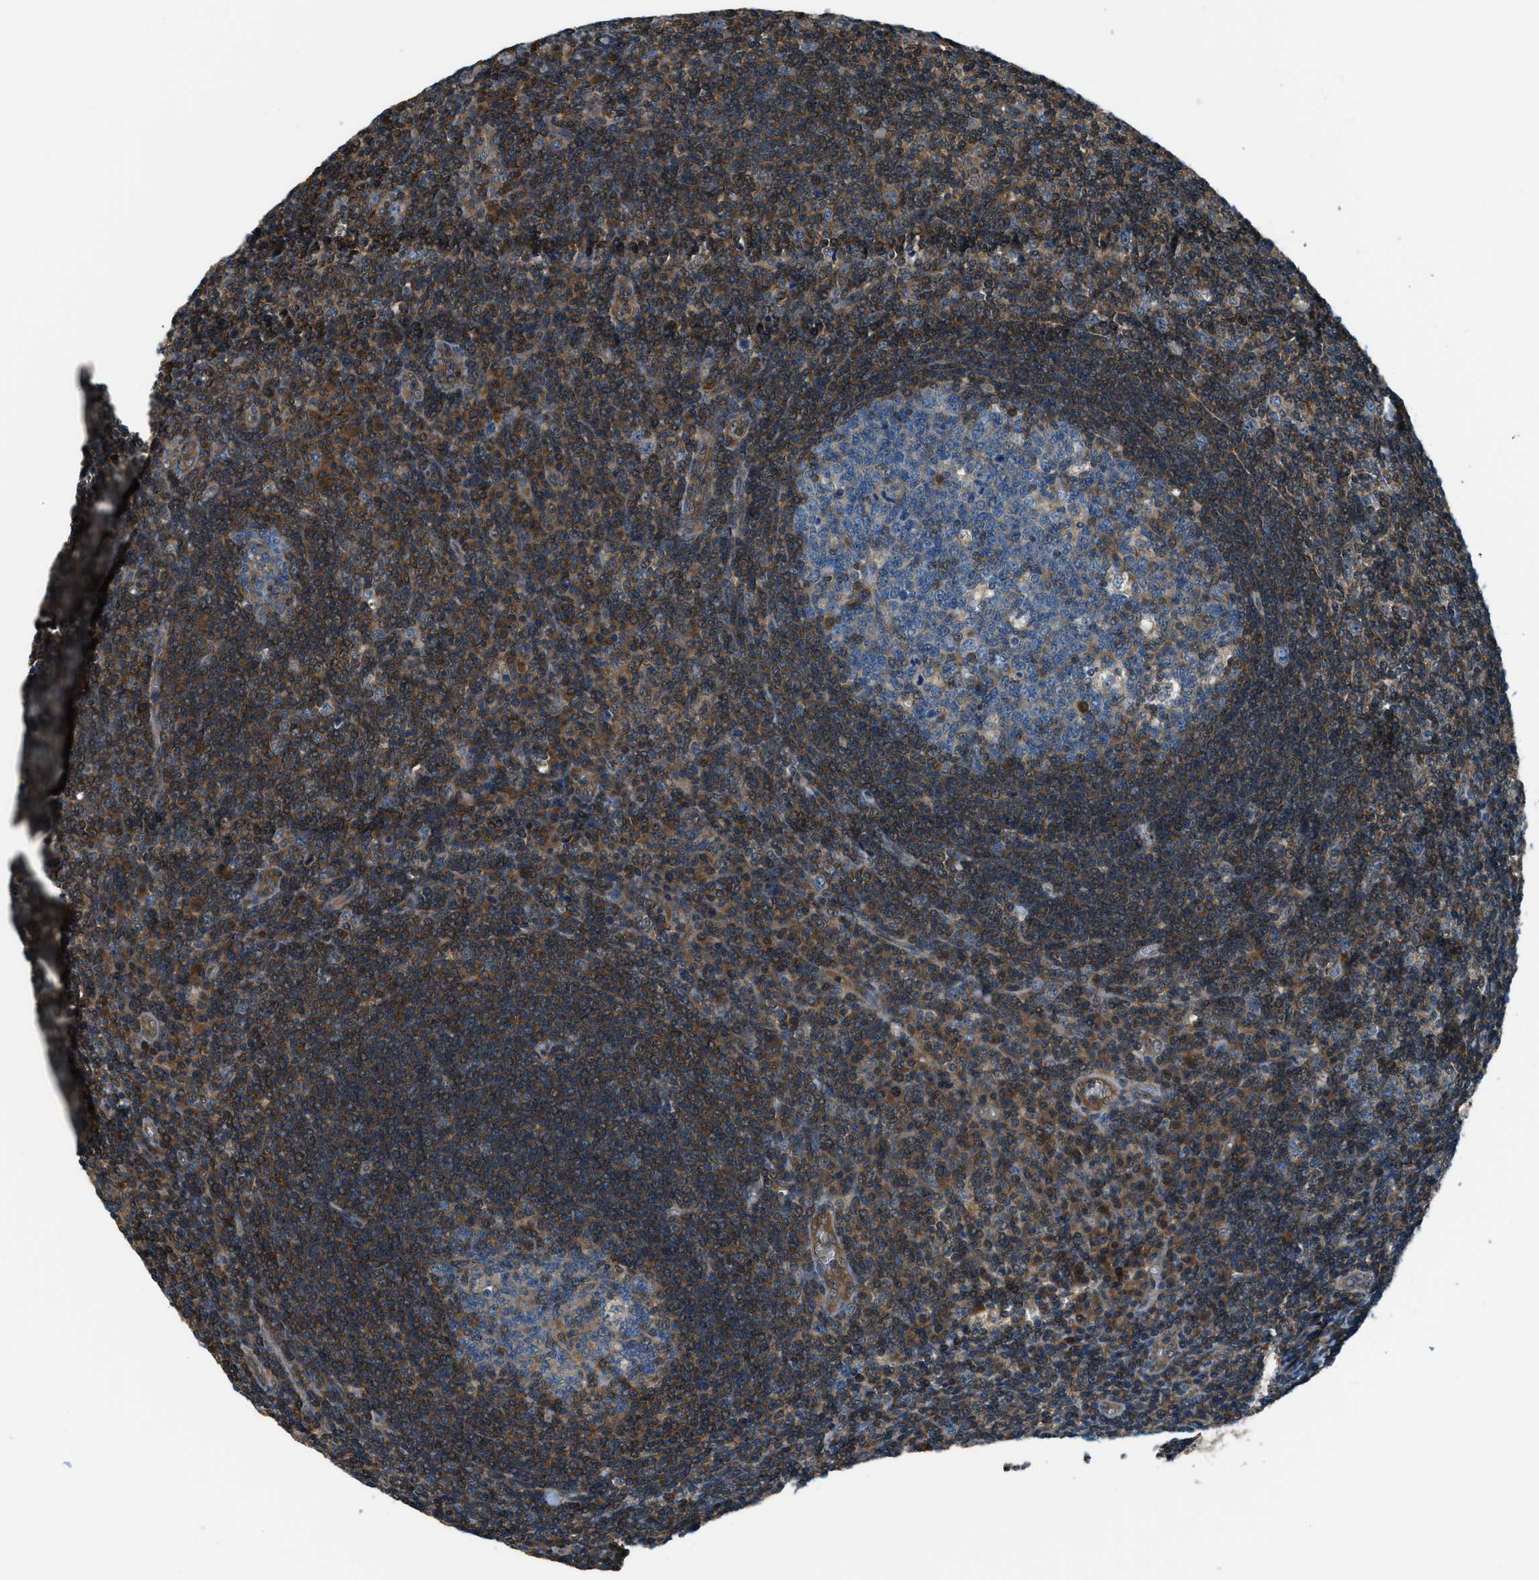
{"staining": {"intensity": "weak", "quantity": "25%-75%", "location": "cytoplasmic/membranous"}, "tissue": "tonsil", "cell_type": "Germinal center cells", "image_type": "normal", "snomed": [{"axis": "morphology", "description": "Normal tissue, NOS"}, {"axis": "topography", "description": "Tonsil"}], "caption": "Protein expression analysis of unremarkable human tonsil reveals weak cytoplasmic/membranous staining in about 25%-75% of germinal center cells. (brown staining indicates protein expression, while blue staining denotes nuclei).", "gene": "HEBP2", "patient": {"sex": "male", "age": 37}}